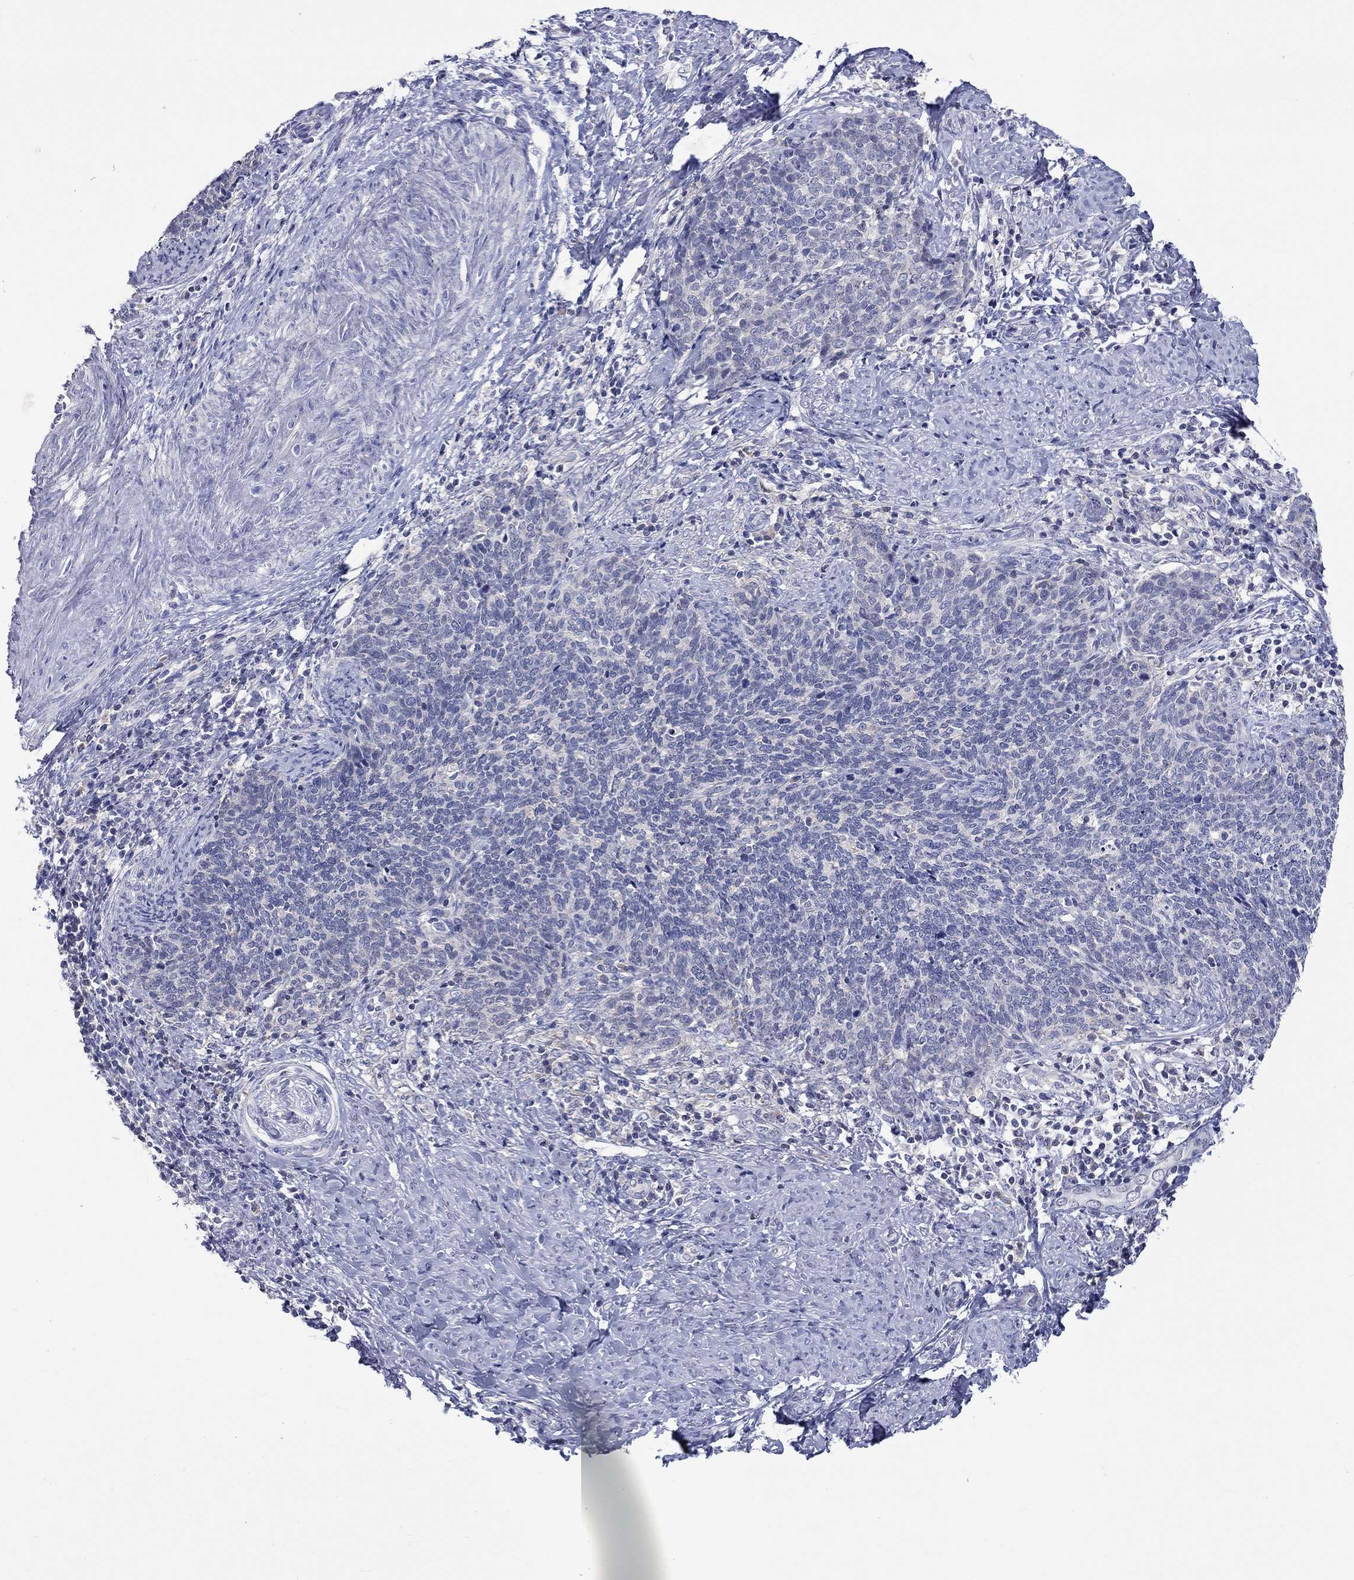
{"staining": {"intensity": "negative", "quantity": "none", "location": "none"}, "tissue": "cervical cancer", "cell_type": "Tumor cells", "image_type": "cancer", "snomed": [{"axis": "morphology", "description": "Normal tissue, NOS"}, {"axis": "morphology", "description": "Squamous cell carcinoma, NOS"}, {"axis": "topography", "description": "Cervix"}], "caption": "High magnification brightfield microscopy of cervical cancer (squamous cell carcinoma) stained with DAB (3,3'-diaminobenzidine) (brown) and counterstained with hematoxylin (blue): tumor cells show no significant expression.", "gene": "LRFN4", "patient": {"sex": "female", "age": 39}}